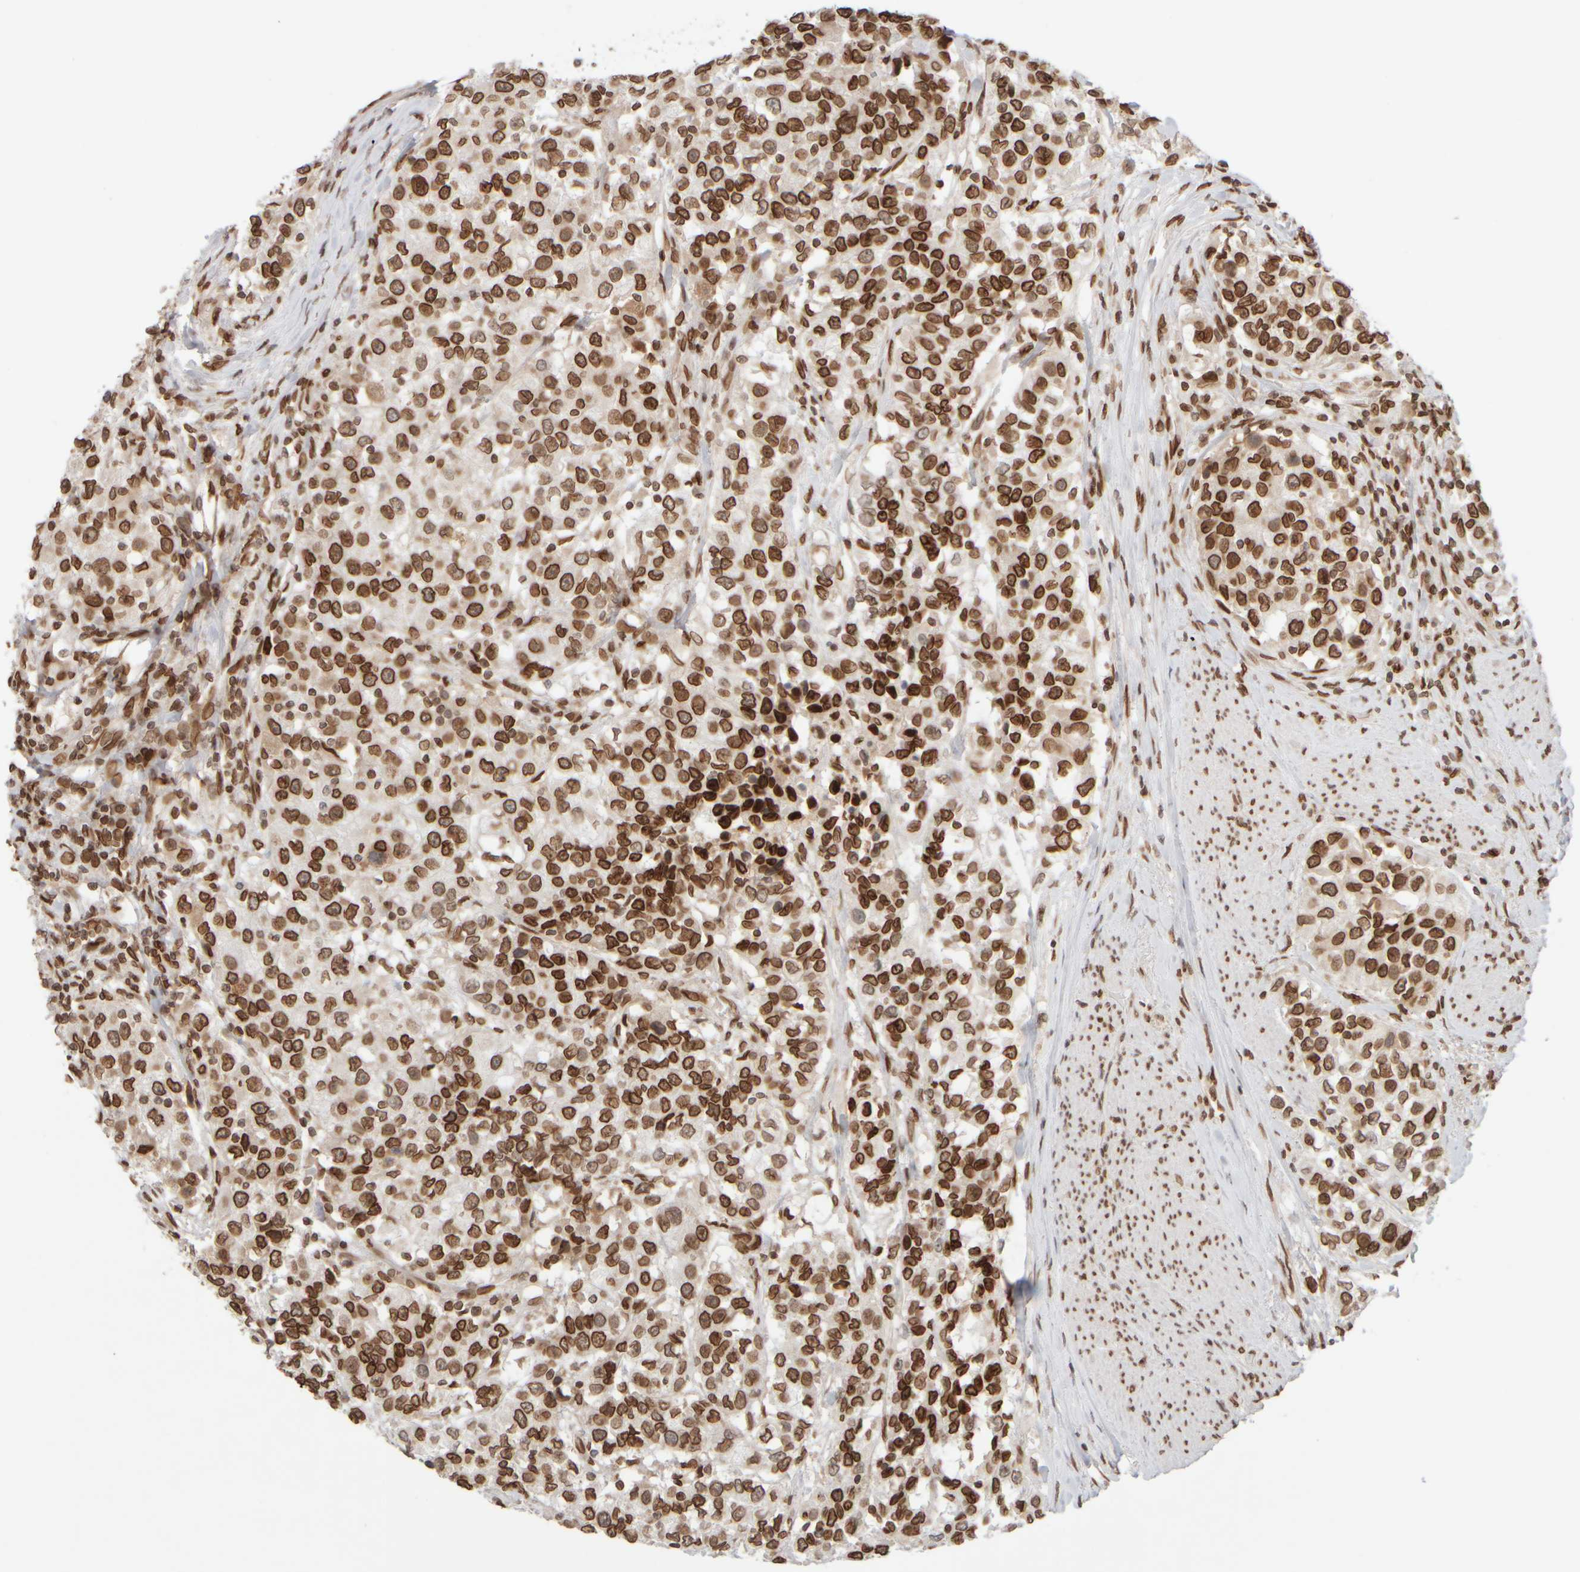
{"staining": {"intensity": "strong", "quantity": ">75%", "location": "cytoplasmic/membranous,nuclear"}, "tissue": "urothelial cancer", "cell_type": "Tumor cells", "image_type": "cancer", "snomed": [{"axis": "morphology", "description": "Urothelial carcinoma, High grade"}, {"axis": "topography", "description": "Urinary bladder"}], "caption": "A brown stain labels strong cytoplasmic/membranous and nuclear staining of a protein in human urothelial cancer tumor cells. (brown staining indicates protein expression, while blue staining denotes nuclei).", "gene": "ZC3HC1", "patient": {"sex": "female", "age": 80}}